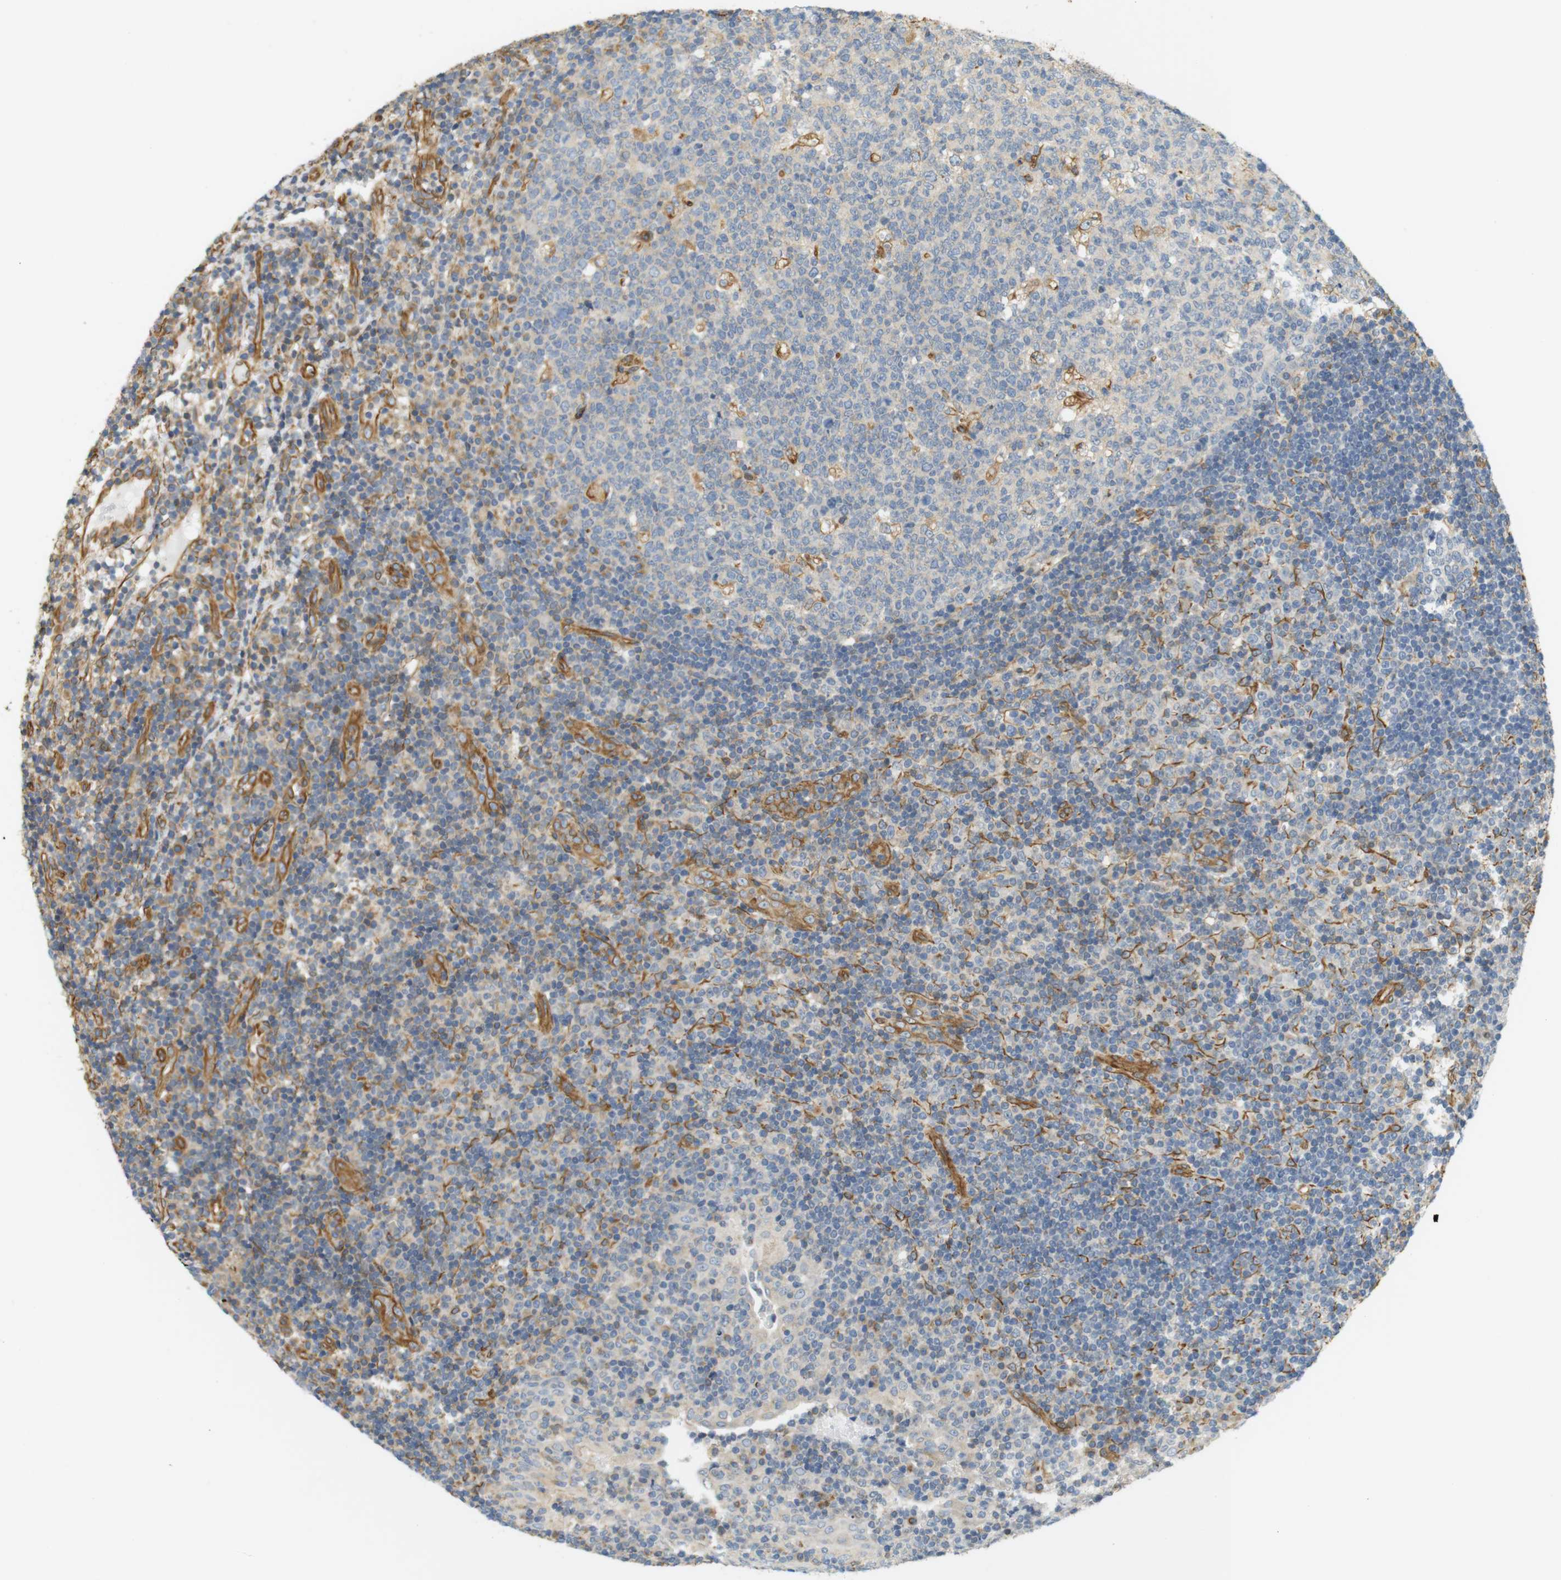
{"staining": {"intensity": "moderate", "quantity": "<25%", "location": "cytoplasmic/membranous"}, "tissue": "tonsil", "cell_type": "Germinal center cells", "image_type": "normal", "snomed": [{"axis": "morphology", "description": "Normal tissue, NOS"}, {"axis": "topography", "description": "Tonsil"}], "caption": "Immunohistochemical staining of normal tonsil displays low levels of moderate cytoplasmic/membranous positivity in about <25% of germinal center cells. The staining was performed using DAB to visualize the protein expression in brown, while the nuclei were stained in blue with hematoxylin (Magnification: 20x).", "gene": "CYTH3", "patient": {"sex": "female", "age": 40}}